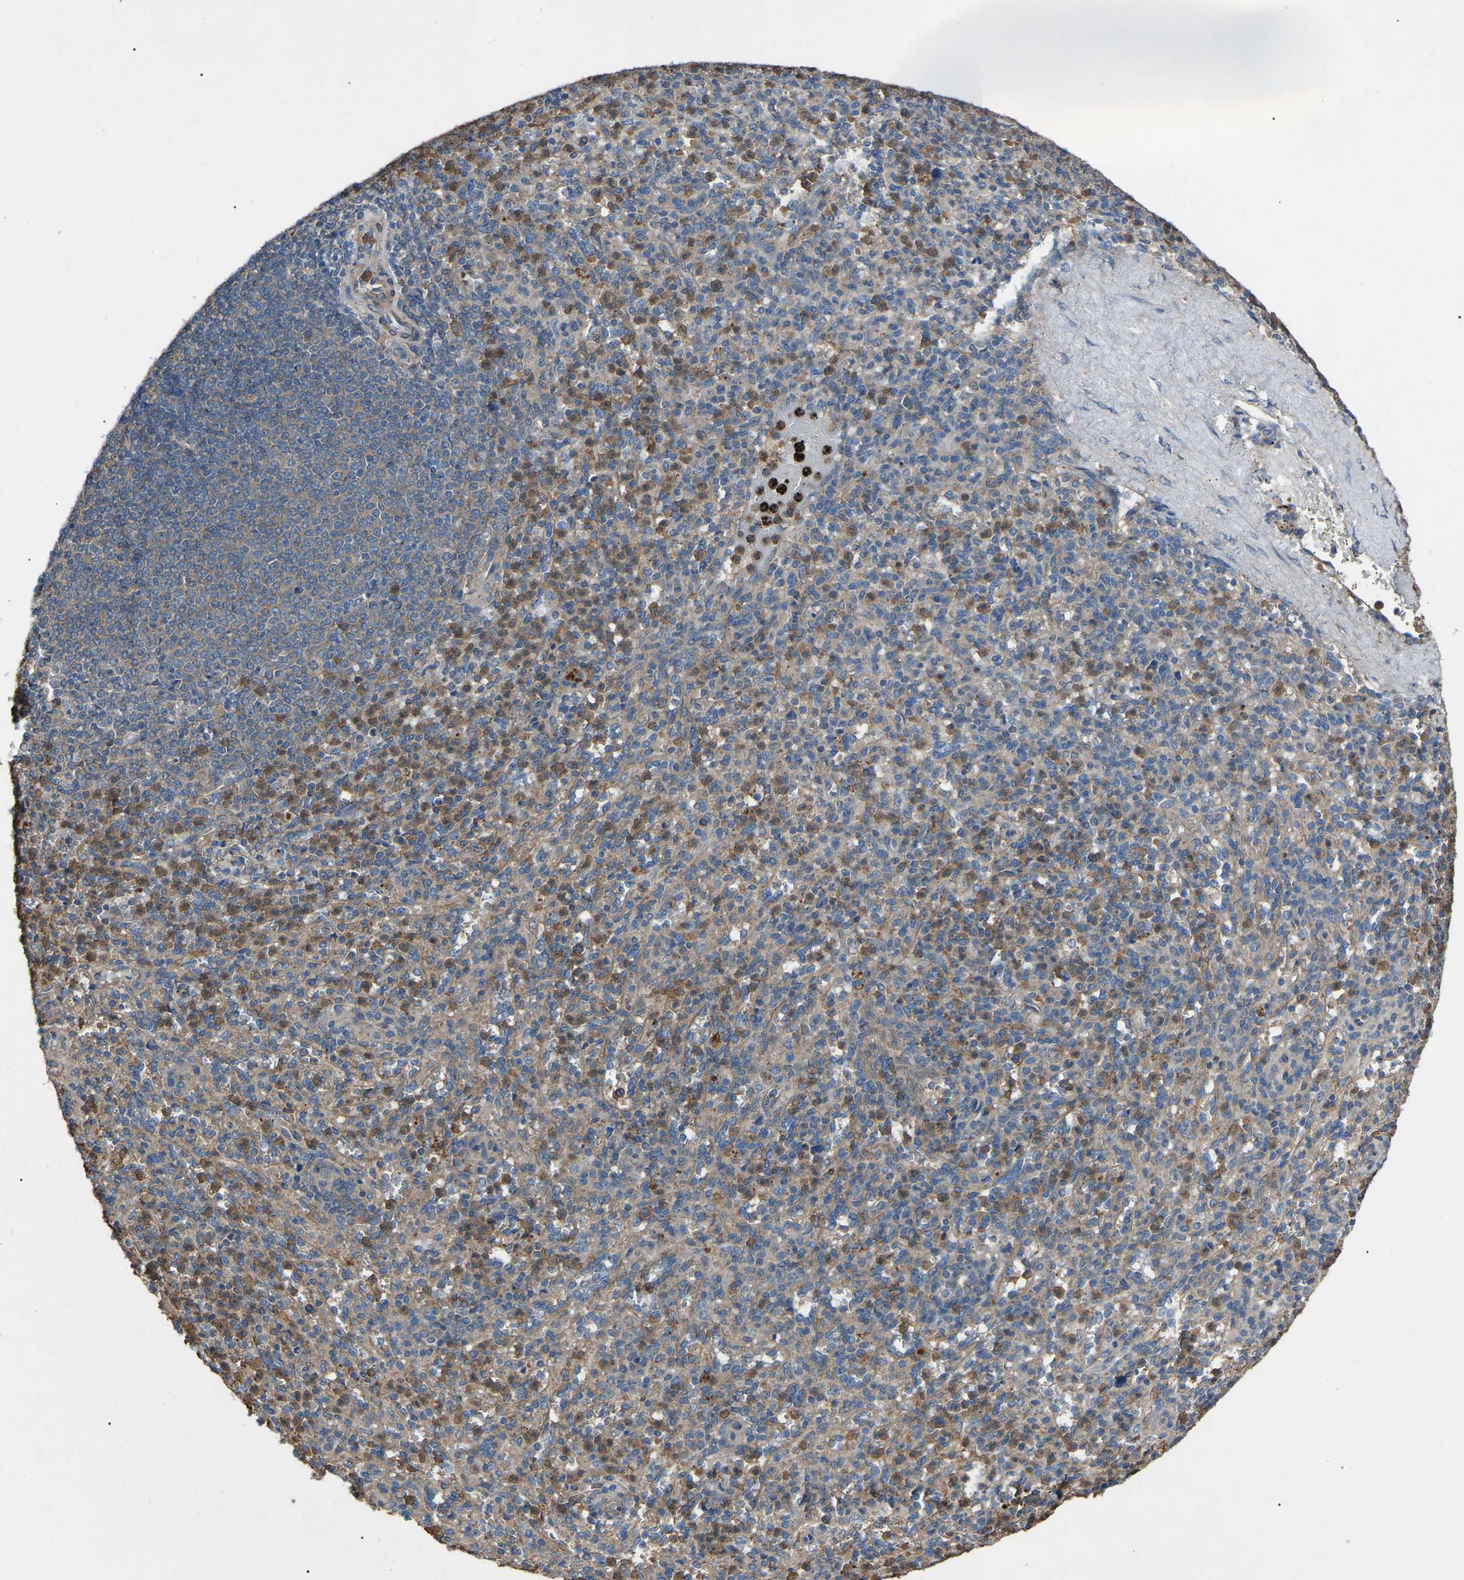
{"staining": {"intensity": "moderate", "quantity": ">75%", "location": "cytoplasmic/membranous"}, "tissue": "spleen", "cell_type": "Cells in red pulp", "image_type": "normal", "snomed": [{"axis": "morphology", "description": "Normal tissue, NOS"}, {"axis": "topography", "description": "Spleen"}], "caption": "This photomicrograph shows normal spleen stained with IHC to label a protein in brown. The cytoplasmic/membranous of cells in red pulp show moderate positivity for the protein. Nuclei are counter-stained blue.", "gene": "AIMP1", "patient": {"sex": "male", "age": 36}}